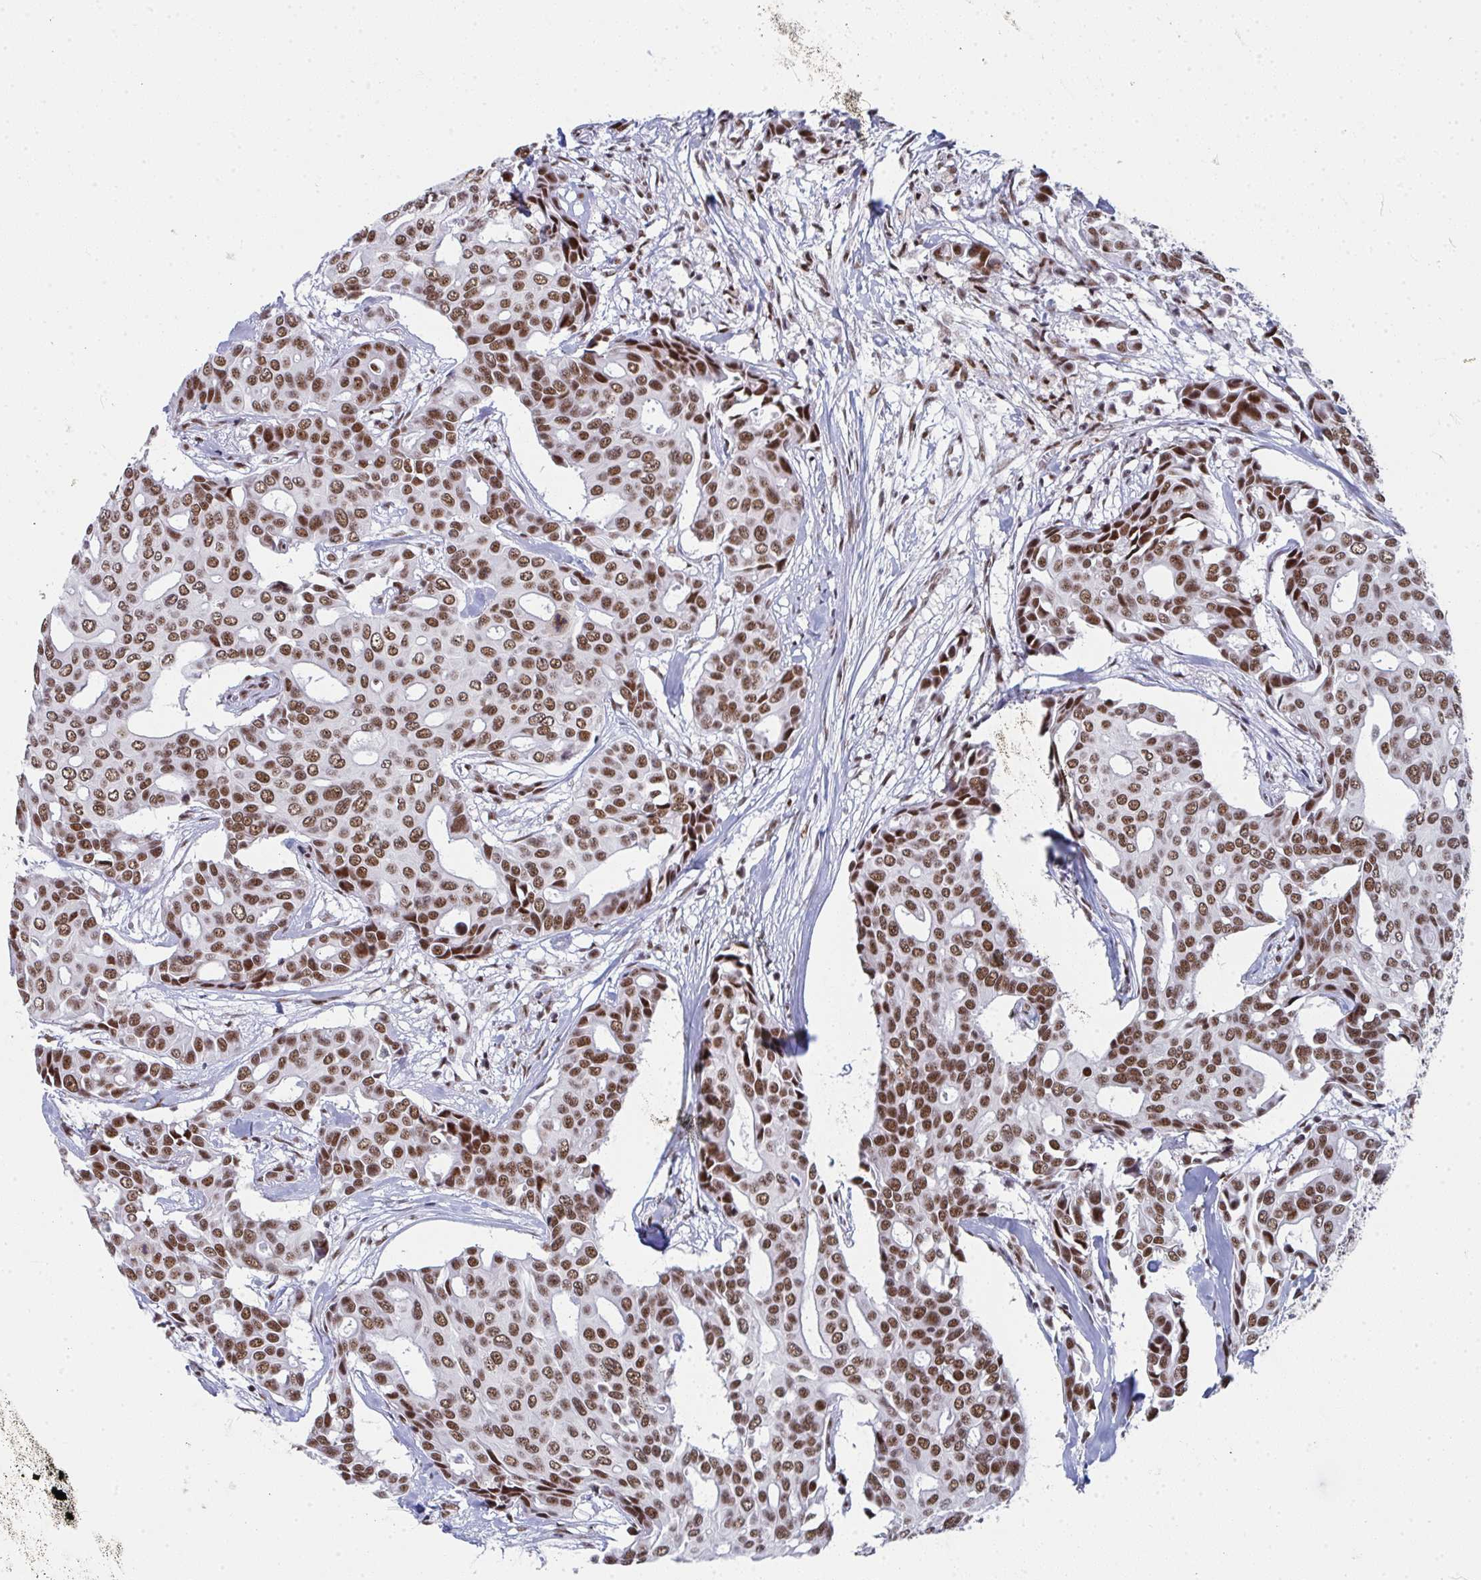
{"staining": {"intensity": "moderate", "quantity": ">75%", "location": "nuclear"}, "tissue": "breast cancer", "cell_type": "Tumor cells", "image_type": "cancer", "snomed": [{"axis": "morphology", "description": "Duct carcinoma"}, {"axis": "topography", "description": "Breast"}], "caption": "The photomicrograph demonstrates immunohistochemical staining of invasive ductal carcinoma (breast). There is moderate nuclear expression is present in about >75% of tumor cells. Immunohistochemistry stains the protein of interest in brown and the nuclei are stained blue.", "gene": "SNRNP70", "patient": {"sex": "female", "age": 54}}